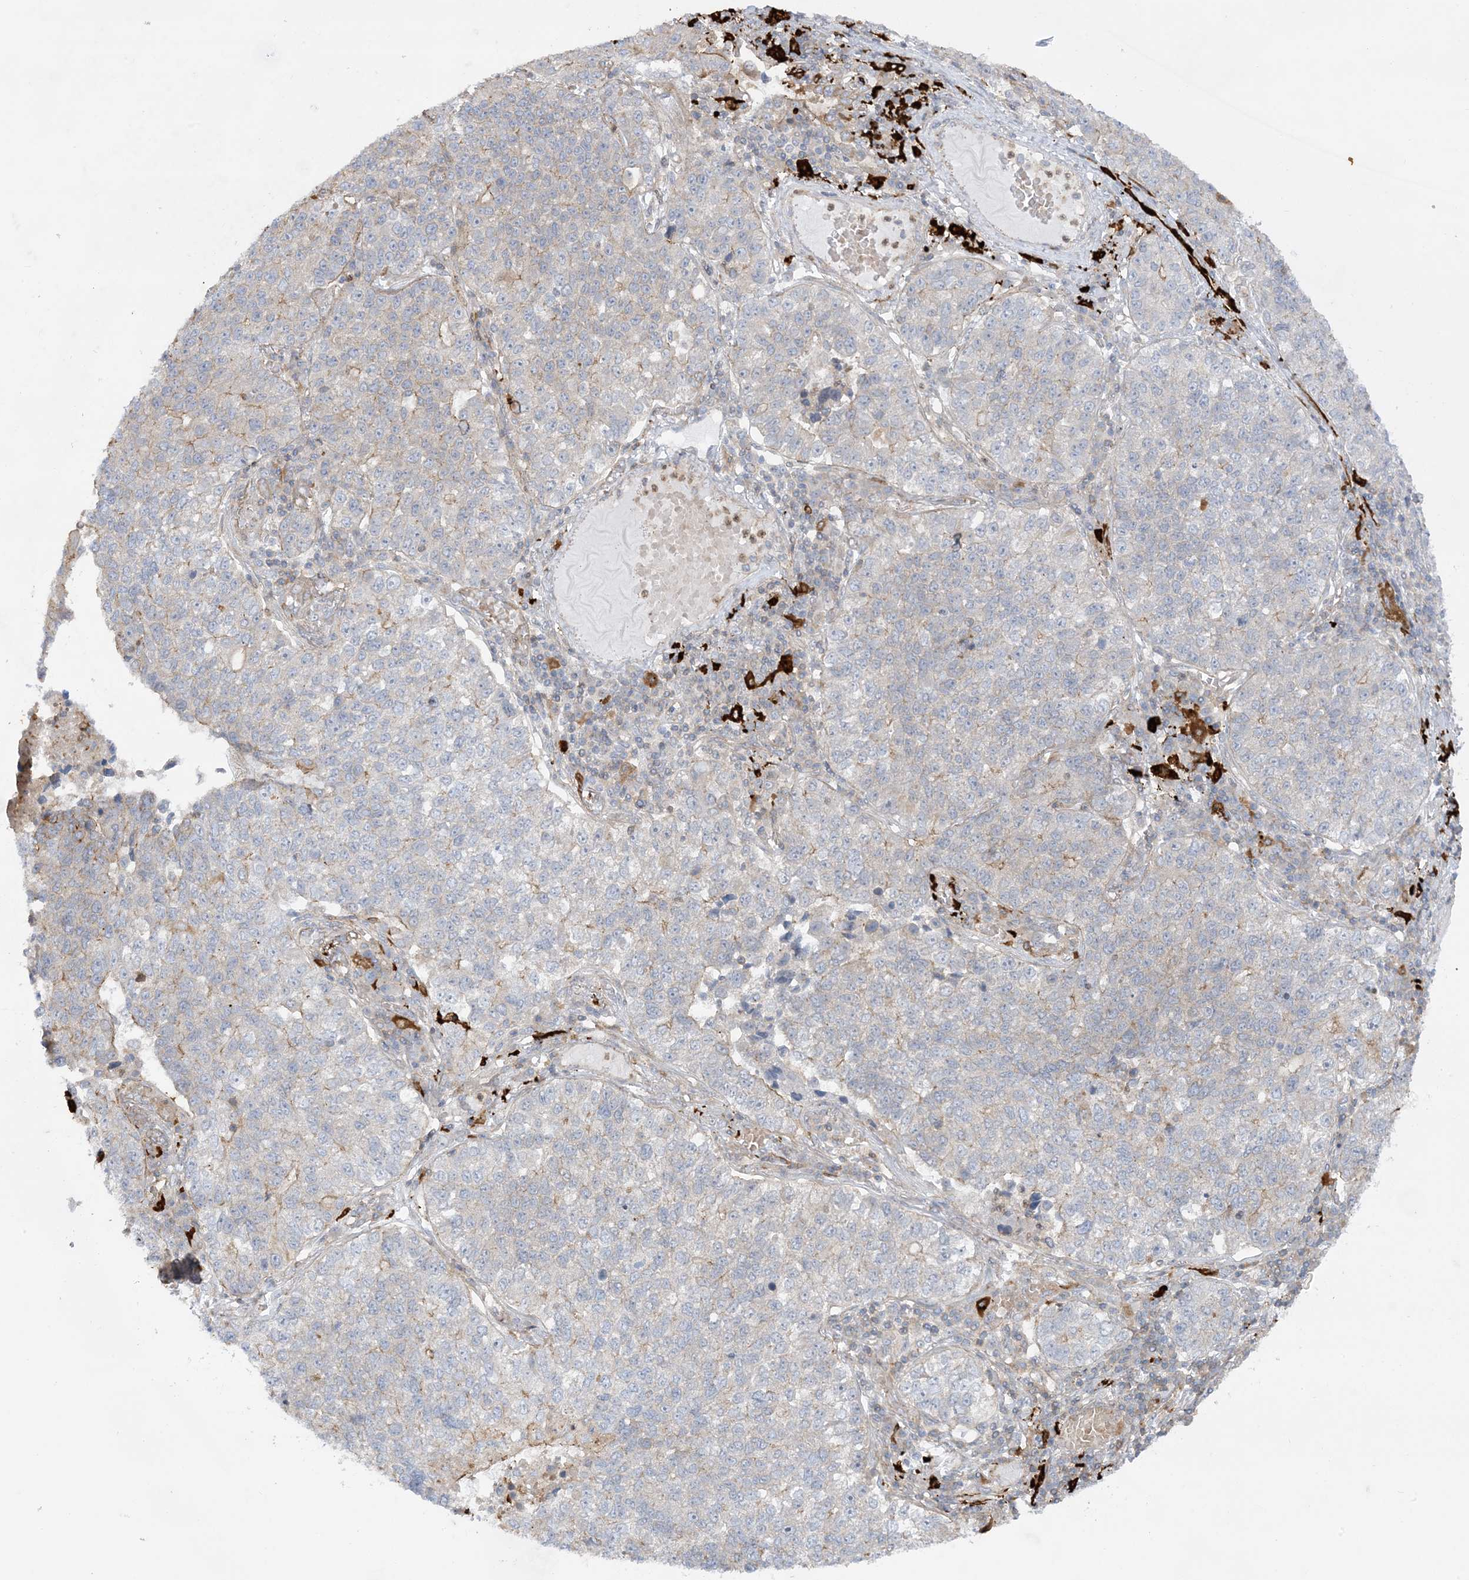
{"staining": {"intensity": "weak", "quantity": "<25%", "location": "cytoplasmic/membranous"}, "tissue": "lung cancer", "cell_type": "Tumor cells", "image_type": "cancer", "snomed": [{"axis": "morphology", "description": "Adenocarcinoma, NOS"}, {"axis": "topography", "description": "Lung"}], "caption": "A photomicrograph of lung cancer stained for a protein shows no brown staining in tumor cells. The staining is performed using DAB brown chromogen with nuclei counter-stained in using hematoxylin.", "gene": "ICMT", "patient": {"sex": "male", "age": 49}}